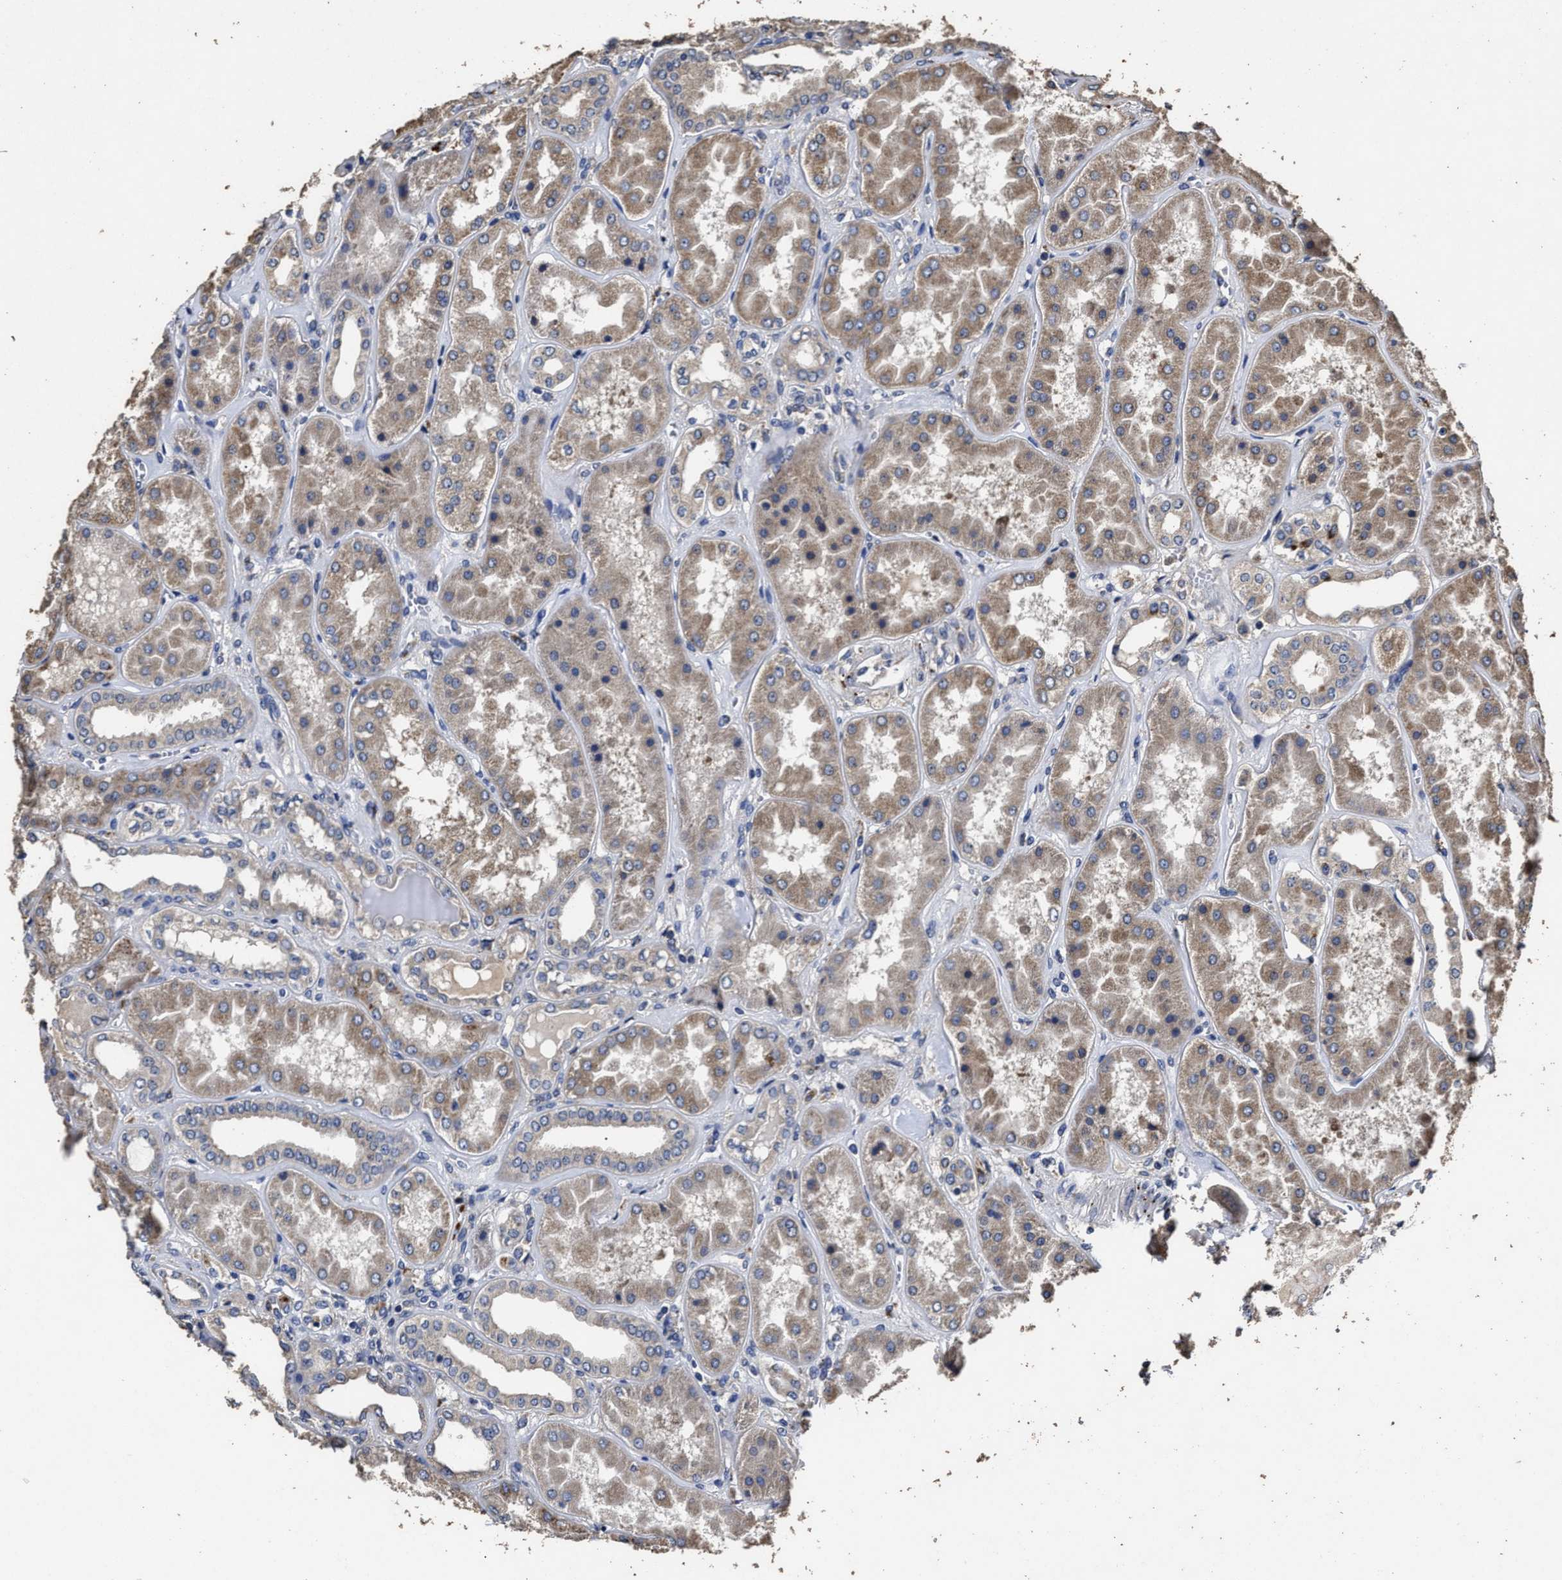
{"staining": {"intensity": "weak", "quantity": "<25%", "location": "cytoplasmic/membranous"}, "tissue": "kidney", "cell_type": "Cells in glomeruli", "image_type": "normal", "snomed": [{"axis": "morphology", "description": "Normal tissue, NOS"}, {"axis": "topography", "description": "Kidney"}], "caption": "This is a photomicrograph of immunohistochemistry (IHC) staining of benign kidney, which shows no staining in cells in glomeruli.", "gene": "PPM1K", "patient": {"sex": "female", "age": 56}}